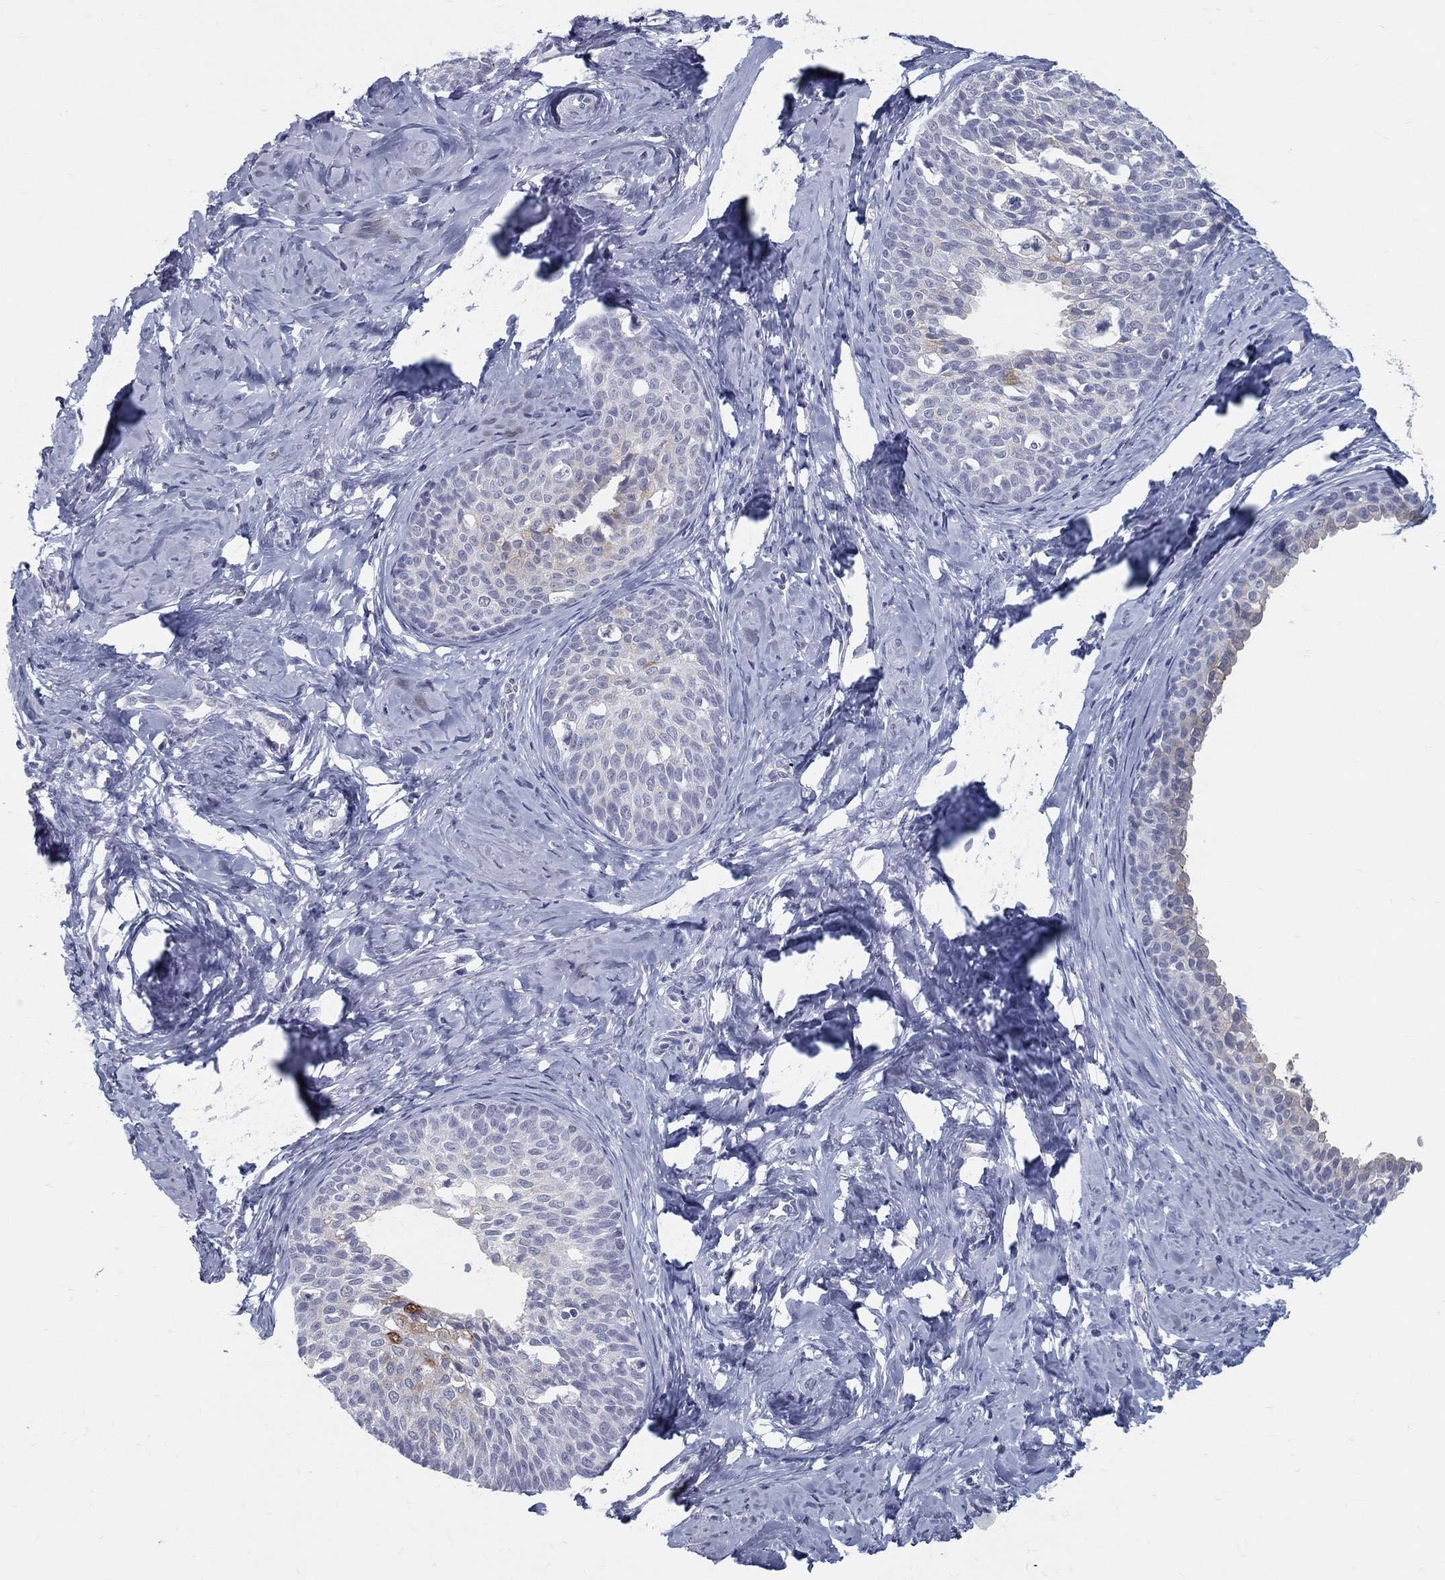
{"staining": {"intensity": "negative", "quantity": "none", "location": "none"}, "tissue": "cervical cancer", "cell_type": "Tumor cells", "image_type": "cancer", "snomed": [{"axis": "morphology", "description": "Squamous cell carcinoma, NOS"}, {"axis": "topography", "description": "Cervix"}], "caption": "Photomicrograph shows no significant protein positivity in tumor cells of cervical cancer.", "gene": "ACE2", "patient": {"sex": "female", "age": 51}}